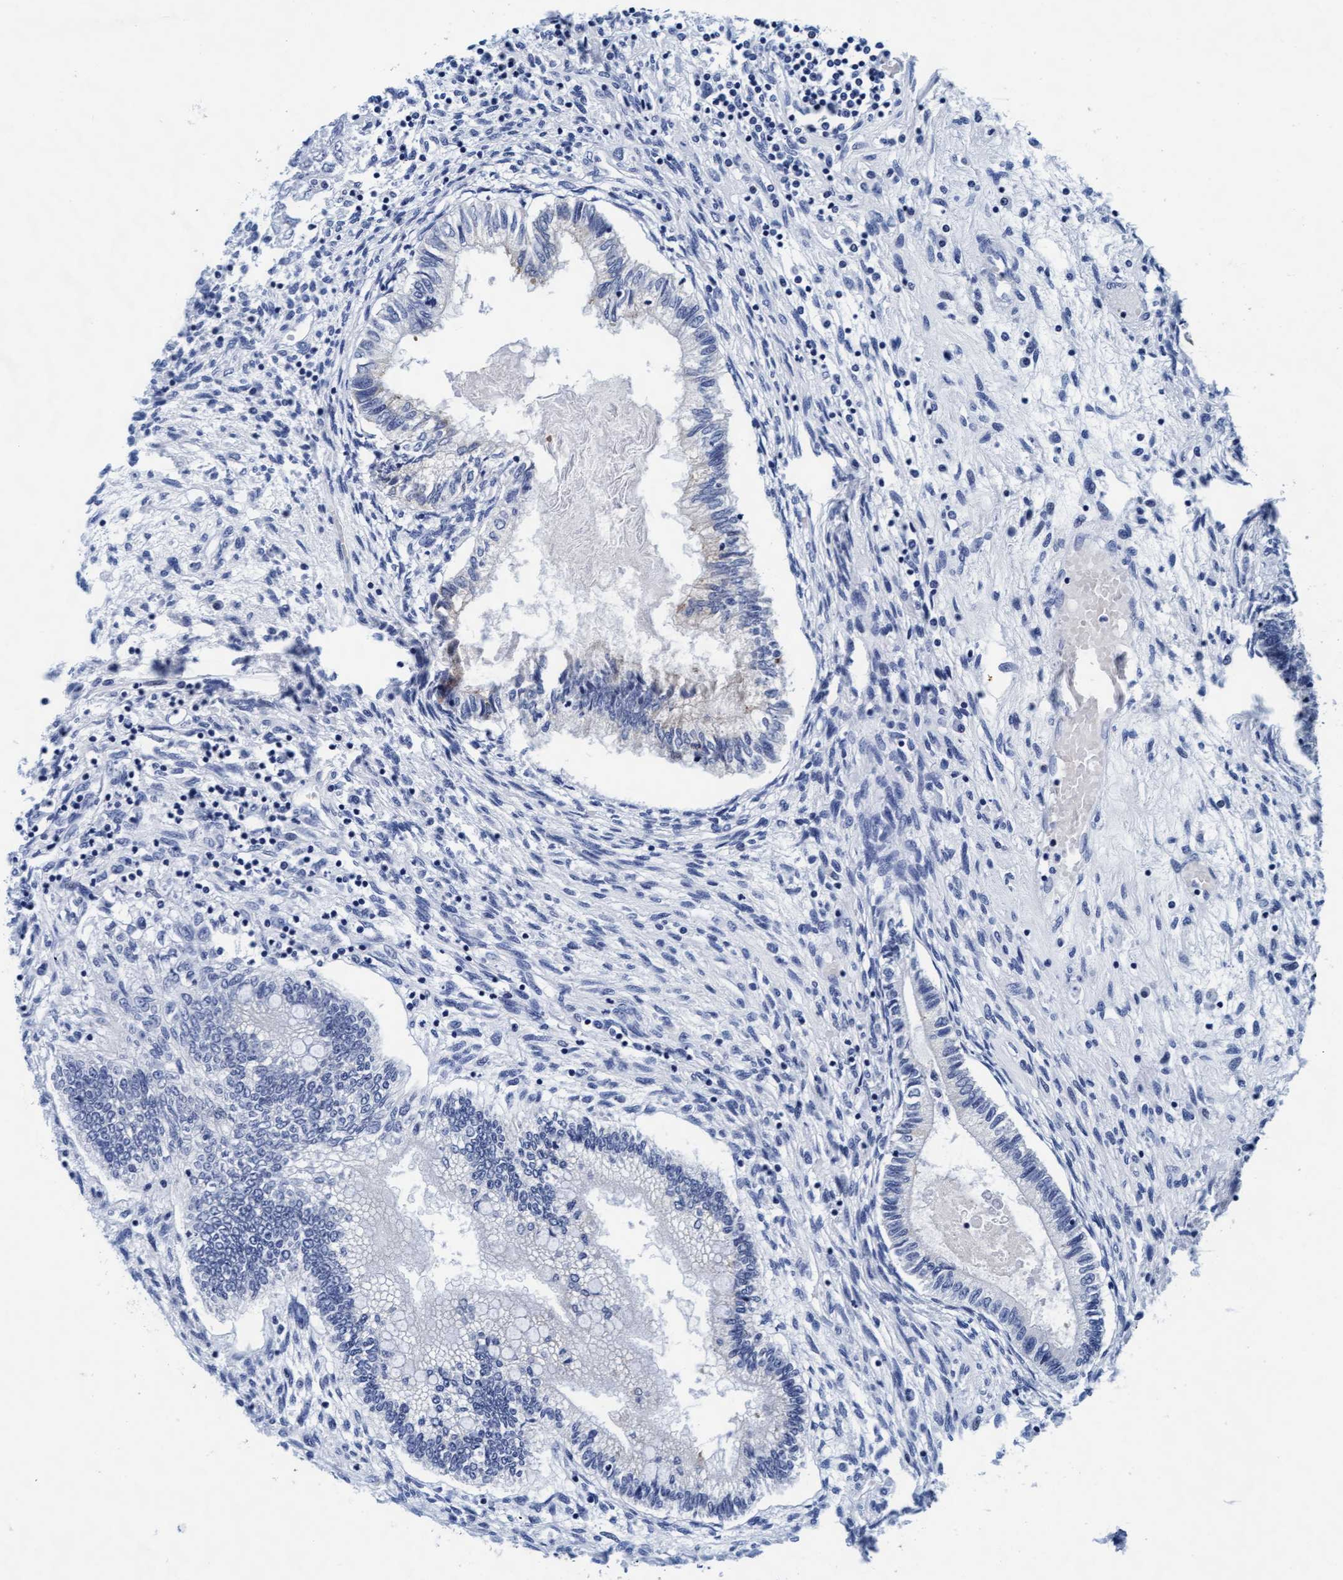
{"staining": {"intensity": "negative", "quantity": "none", "location": "none"}, "tissue": "testis cancer", "cell_type": "Tumor cells", "image_type": "cancer", "snomed": [{"axis": "morphology", "description": "Seminoma, NOS"}, {"axis": "topography", "description": "Testis"}], "caption": "Tumor cells show no significant protein positivity in testis seminoma. (DAB (3,3'-diaminobenzidine) immunohistochemistry with hematoxylin counter stain).", "gene": "ARSG", "patient": {"sex": "male", "age": 28}}